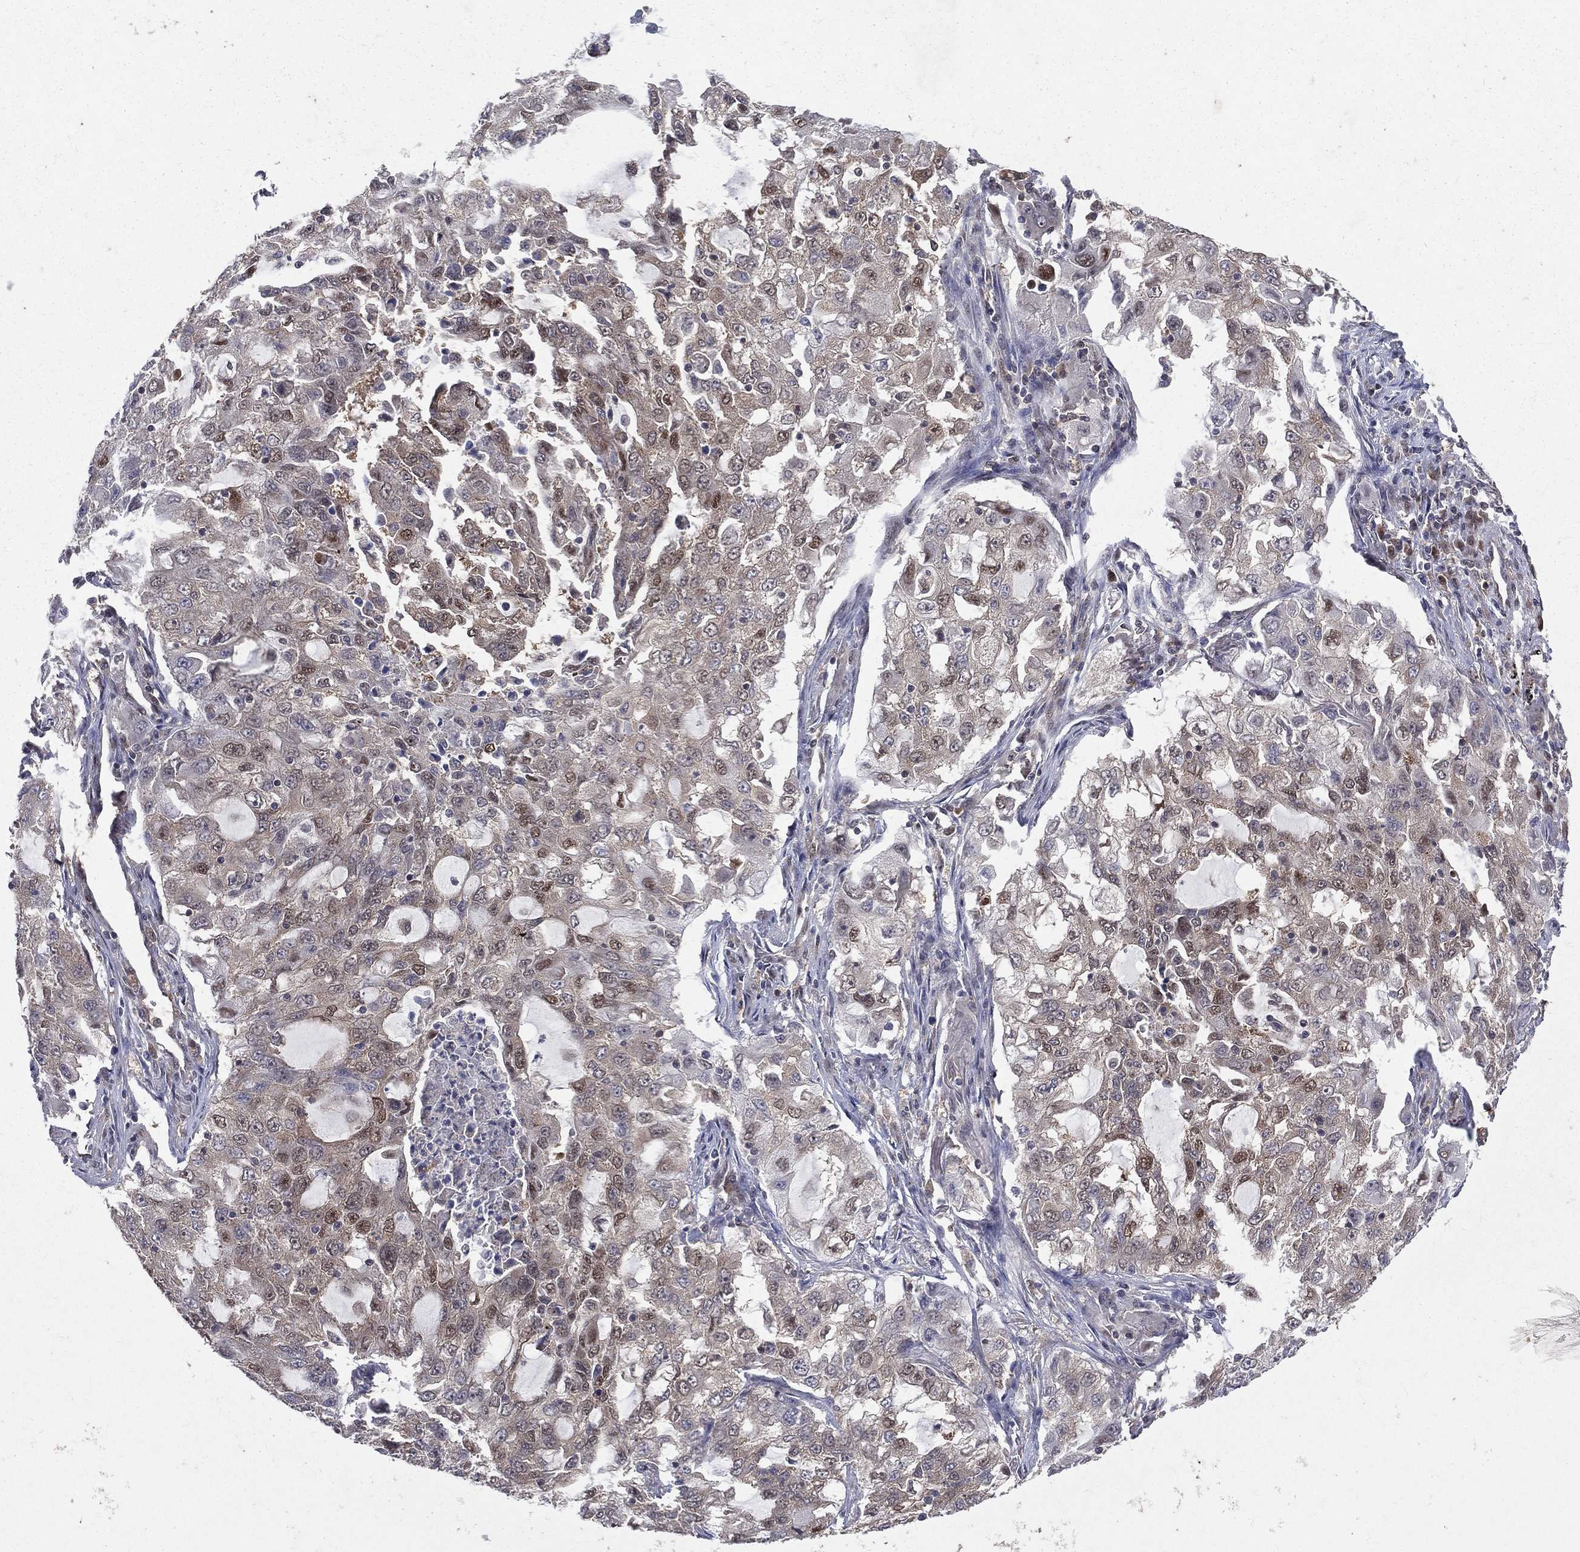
{"staining": {"intensity": "moderate", "quantity": "<25%", "location": "cytoplasmic/membranous"}, "tissue": "lung cancer", "cell_type": "Tumor cells", "image_type": "cancer", "snomed": [{"axis": "morphology", "description": "Adenocarcinoma, NOS"}, {"axis": "topography", "description": "Lung"}], "caption": "The image reveals staining of lung cancer (adenocarcinoma), revealing moderate cytoplasmic/membranous protein staining (brown color) within tumor cells.", "gene": "GMPR2", "patient": {"sex": "female", "age": 61}}